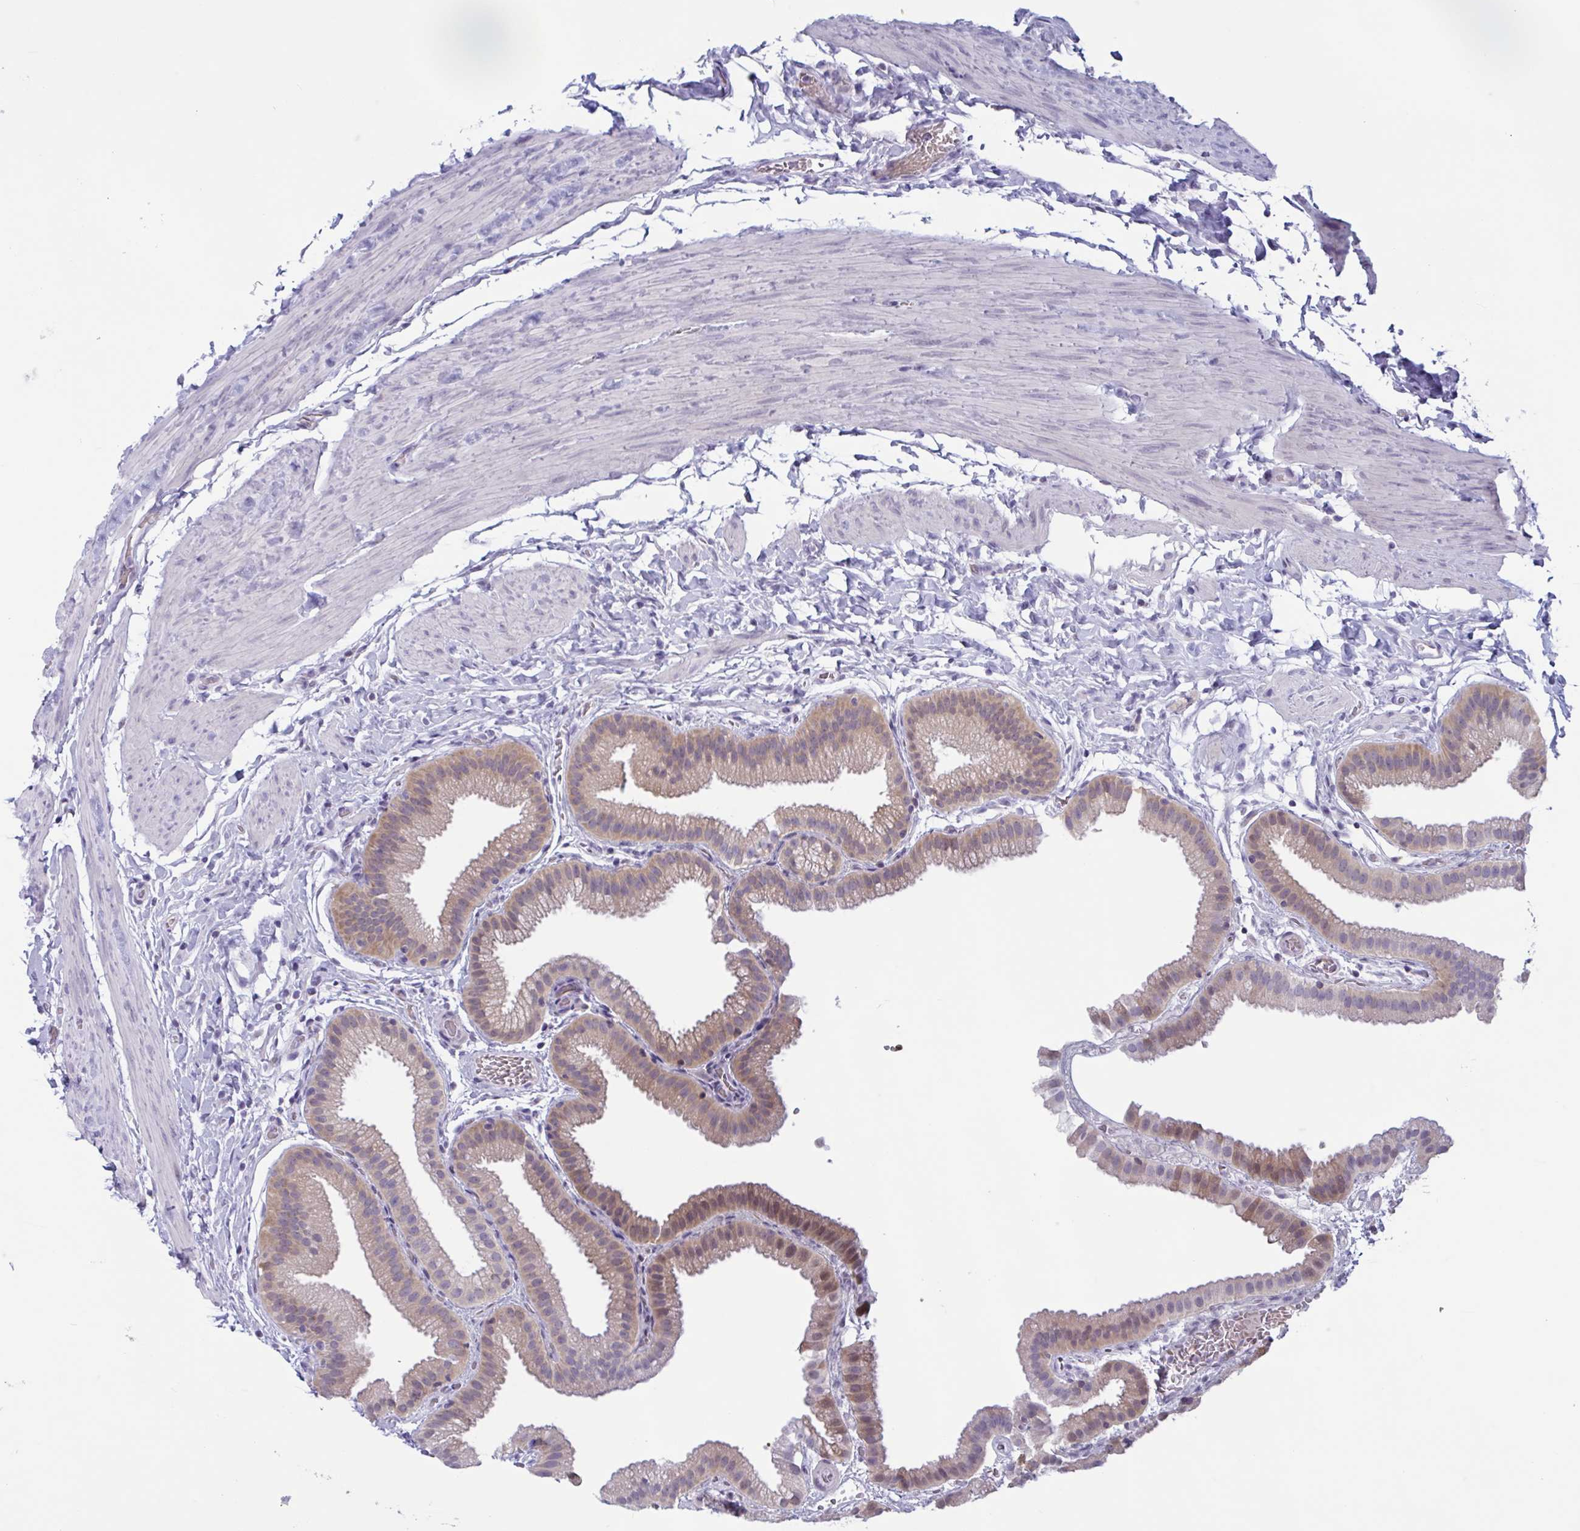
{"staining": {"intensity": "moderate", "quantity": "25%-75%", "location": "cytoplasmic/membranous,nuclear"}, "tissue": "gallbladder", "cell_type": "Glandular cells", "image_type": "normal", "snomed": [{"axis": "morphology", "description": "Normal tissue, NOS"}, {"axis": "topography", "description": "Gallbladder"}], "caption": "This photomicrograph exhibits immunohistochemistry (IHC) staining of unremarkable gallbladder, with medium moderate cytoplasmic/membranous,nuclear staining in about 25%-75% of glandular cells.", "gene": "TSN", "patient": {"sex": "female", "age": 63}}